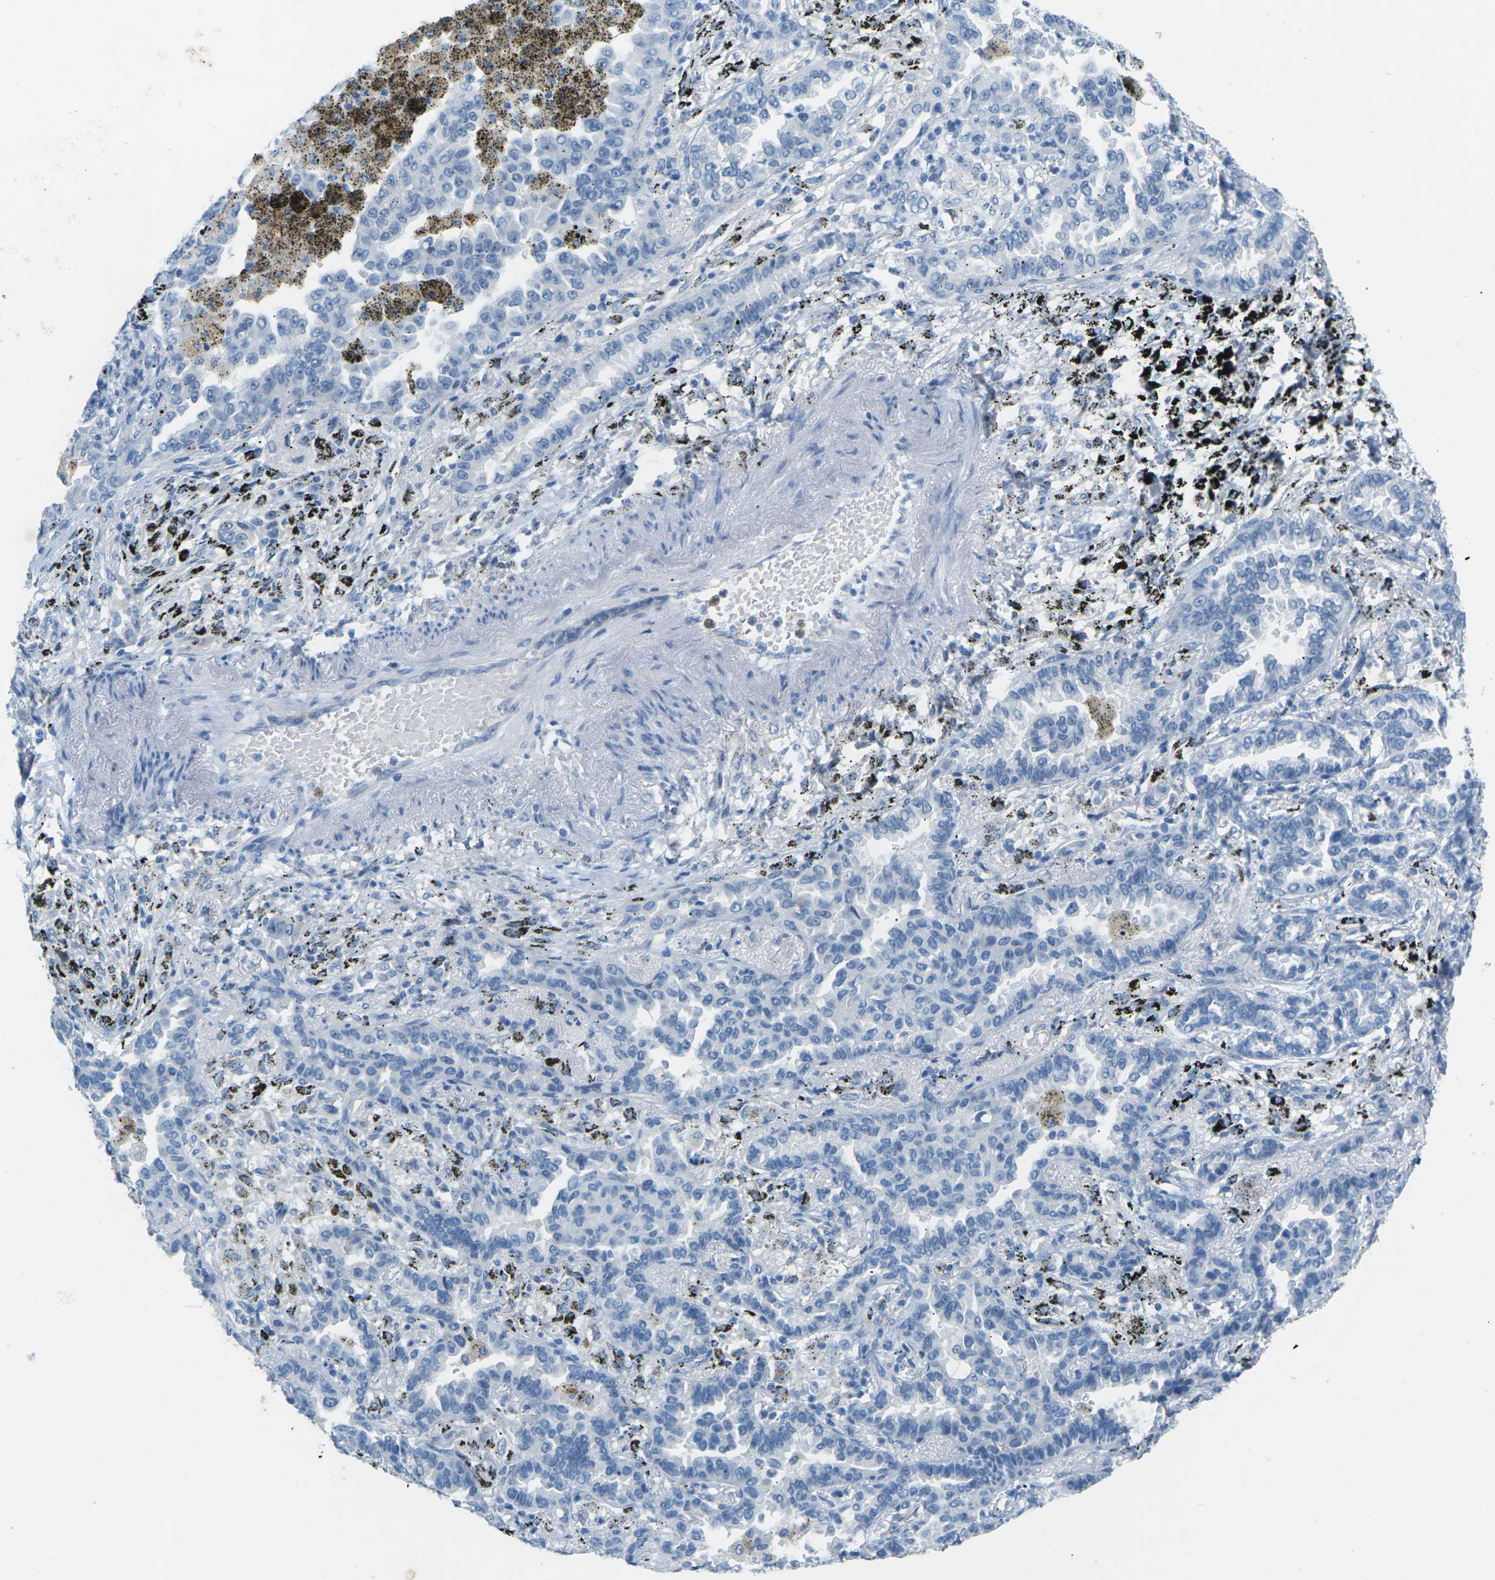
{"staining": {"intensity": "negative", "quantity": "none", "location": "none"}, "tissue": "lung cancer", "cell_type": "Tumor cells", "image_type": "cancer", "snomed": [{"axis": "morphology", "description": "Normal tissue, NOS"}, {"axis": "morphology", "description": "Adenocarcinoma, NOS"}, {"axis": "topography", "description": "Lung"}], "caption": "Tumor cells show no significant staining in lung cancer.", "gene": "CDH16", "patient": {"sex": "male", "age": 59}}